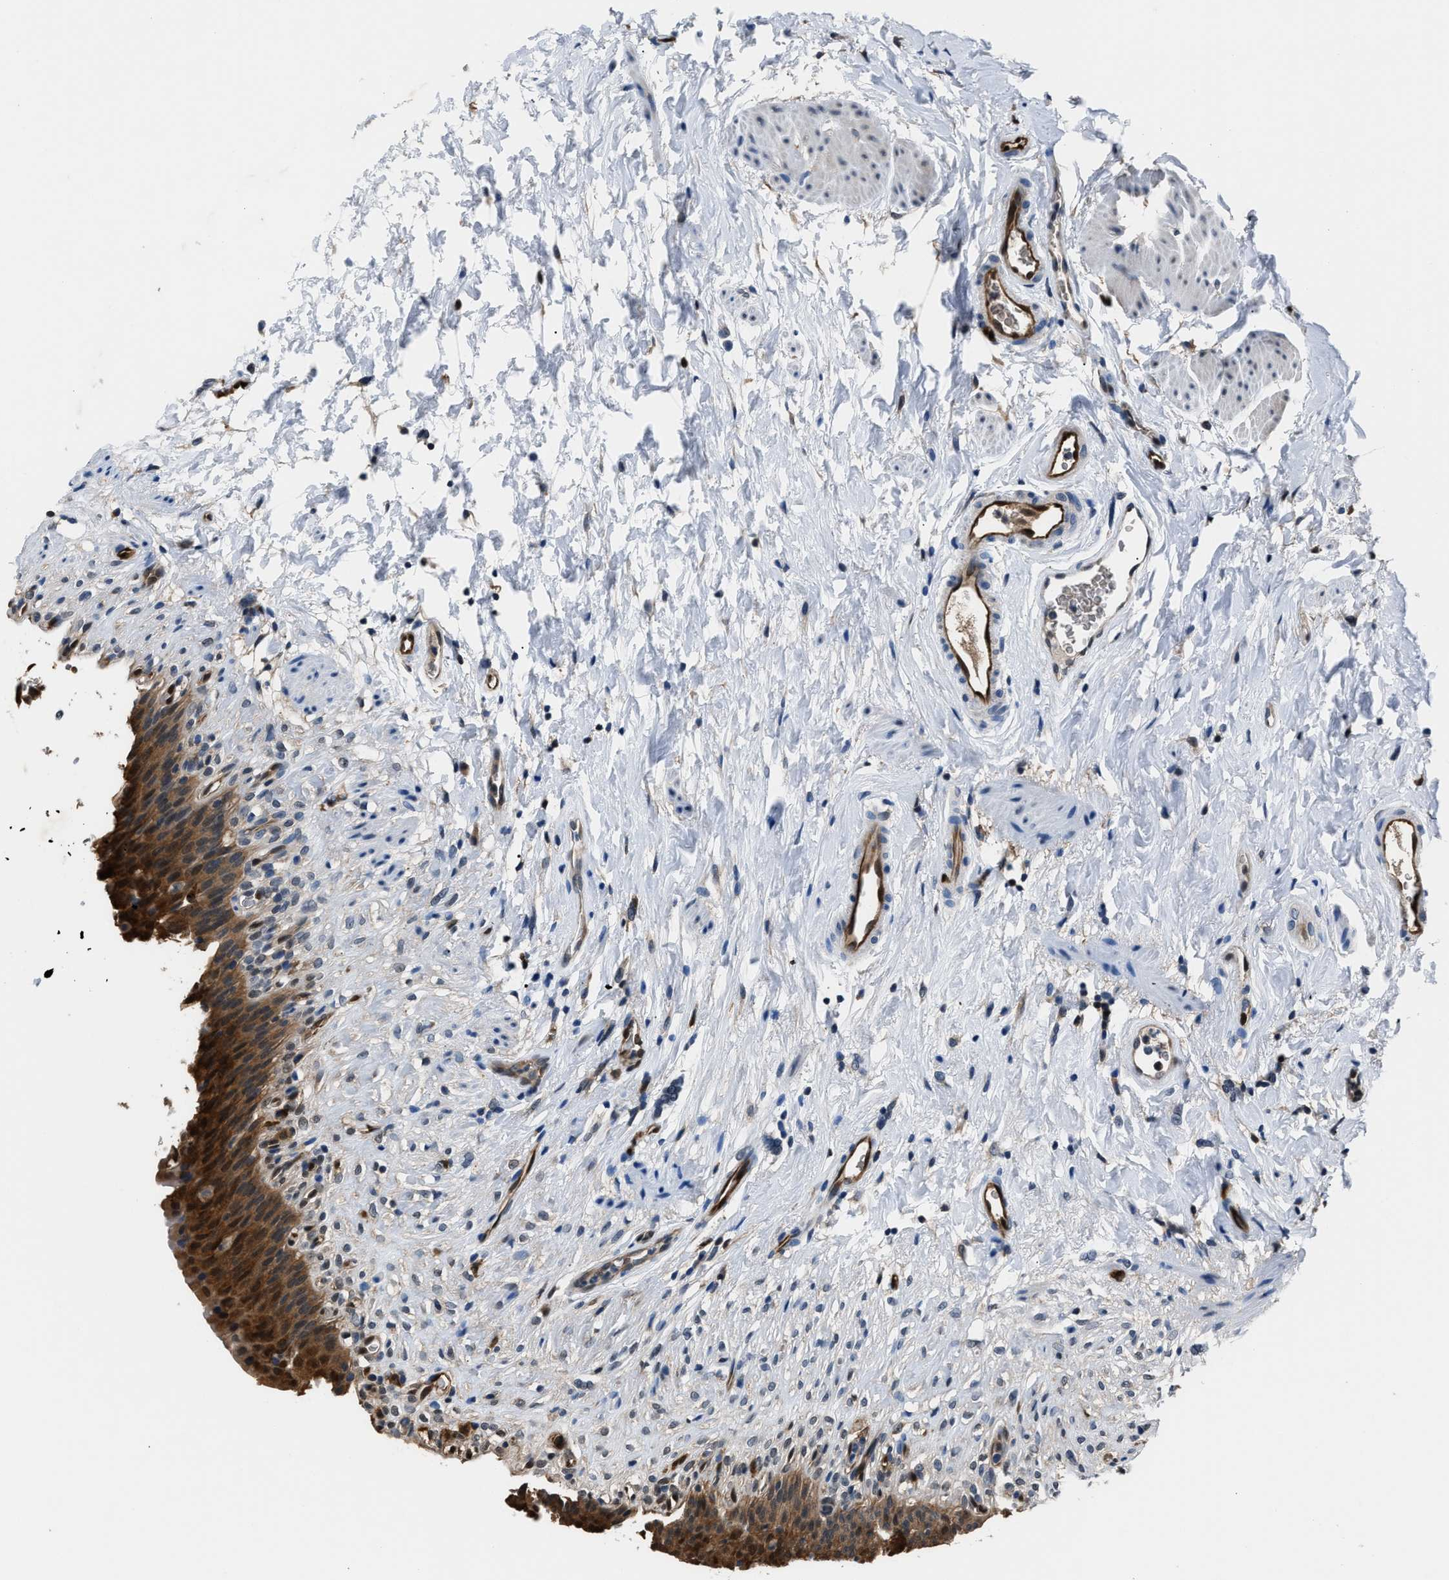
{"staining": {"intensity": "strong", "quantity": "25%-75%", "location": "cytoplasmic/membranous,nuclear"}, "tissue": "urinary bladder", "cell_type": "Urothelial cells", "image_type": "normal", "snomed": [{"axis": "morphology", "description": "Normal tissue, NOS"}, {"axis": "topography", "description": "Urinary bladder"}], "caption": "Urothelial cells display strong cytoplasmic/membranous,nuclear expression in about 25%-75% of cells in normal urinary bladder.", "gene": "PPA1", "patient": {"sex": "female", "age": 79}}